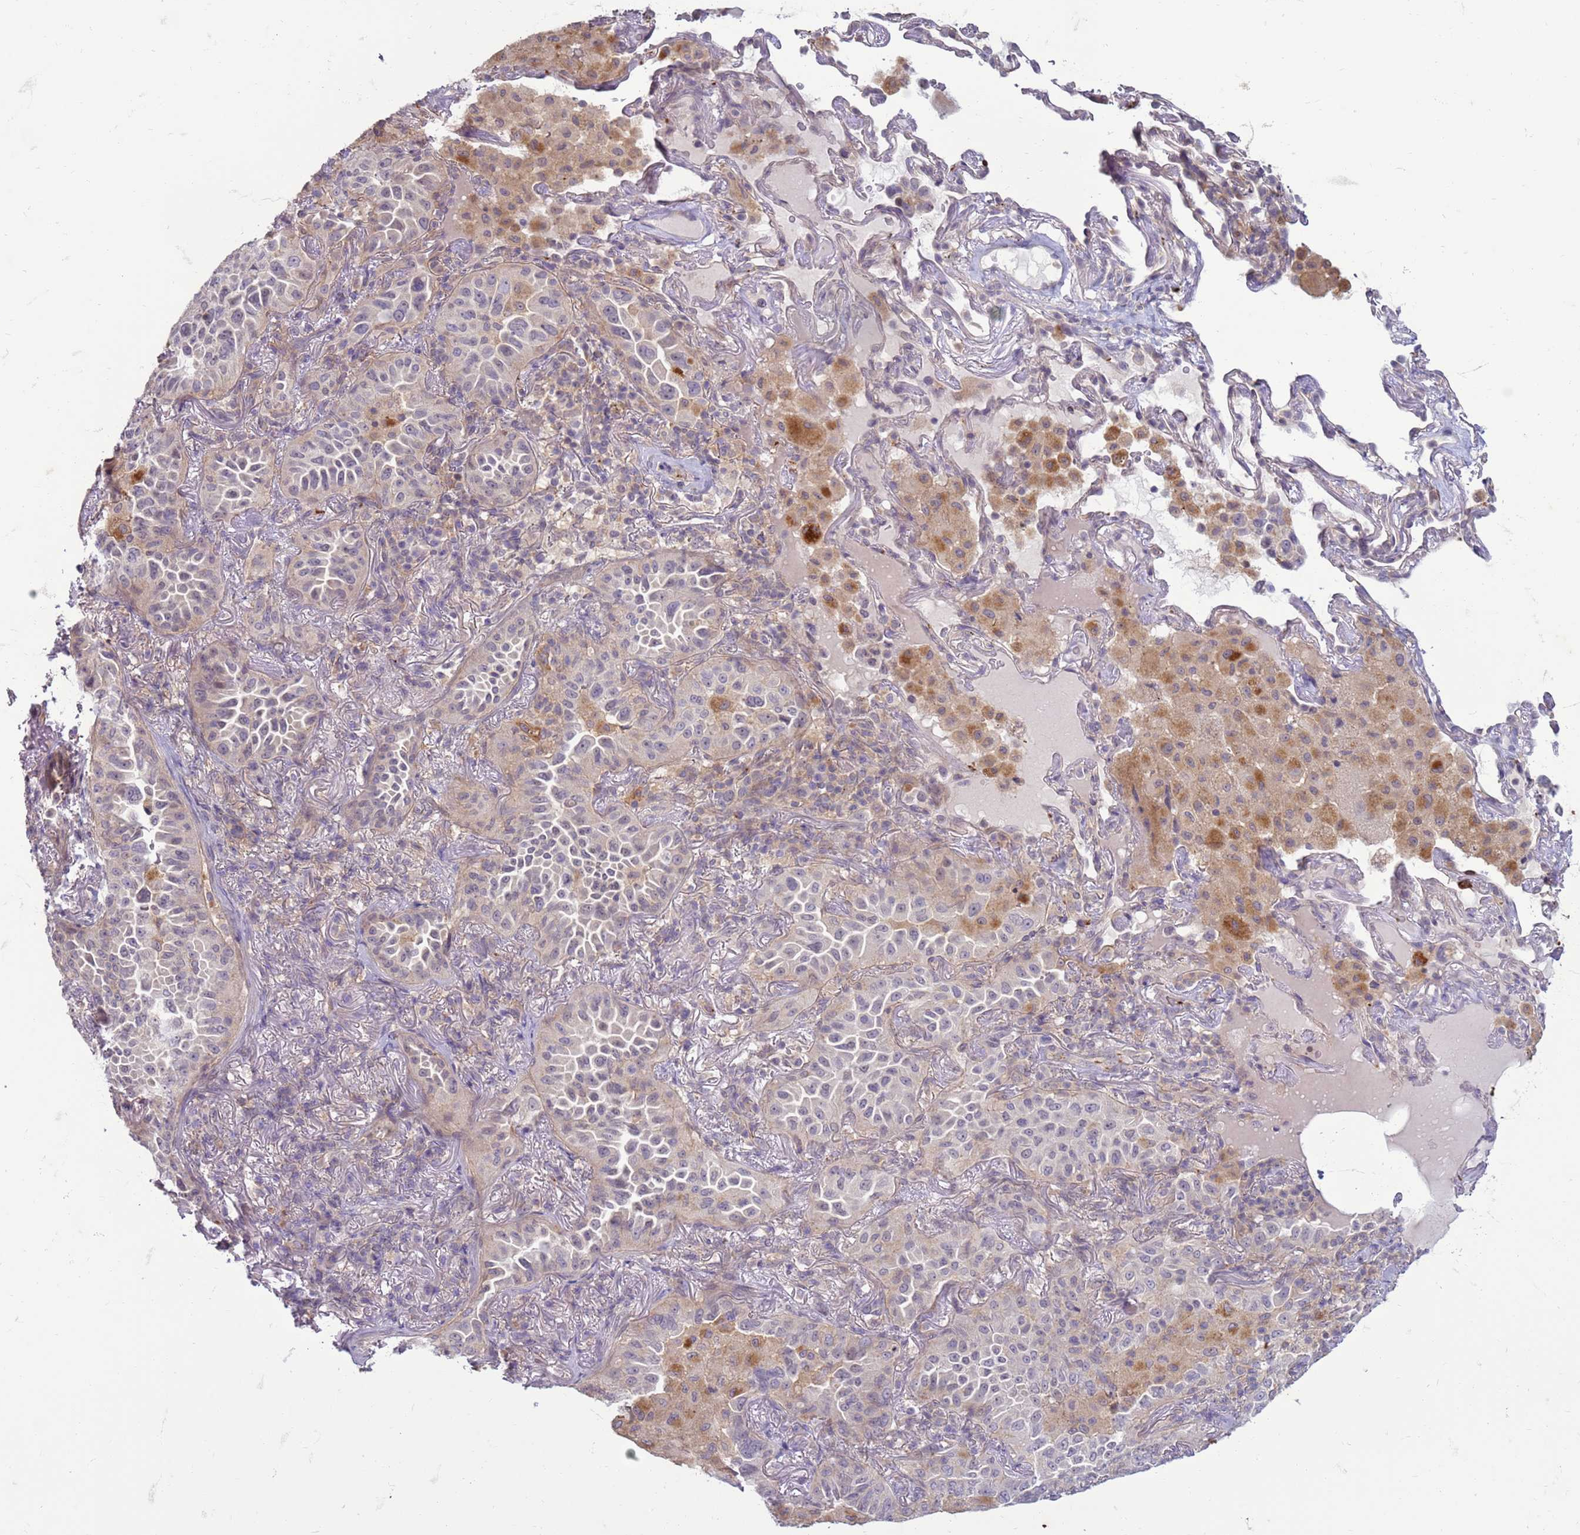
{"staining": {"intensity": "negative", "quantity": "none", "location": "none"}, "tissue": "lung cancer", "cell_type": "Tumor cells", "image_type": "cancer", "snomed": [{"axis": "morphology", "description": "Adenocarcinoma, NOS"}, {"axis": "topography", "description": "Lung"}], "caption": "There is no significant positivity in tumor cells of lung cancer (adenocarcinoma).", "gene": "SLC15A3", "patient": {"sex": "female", "age": 69}}